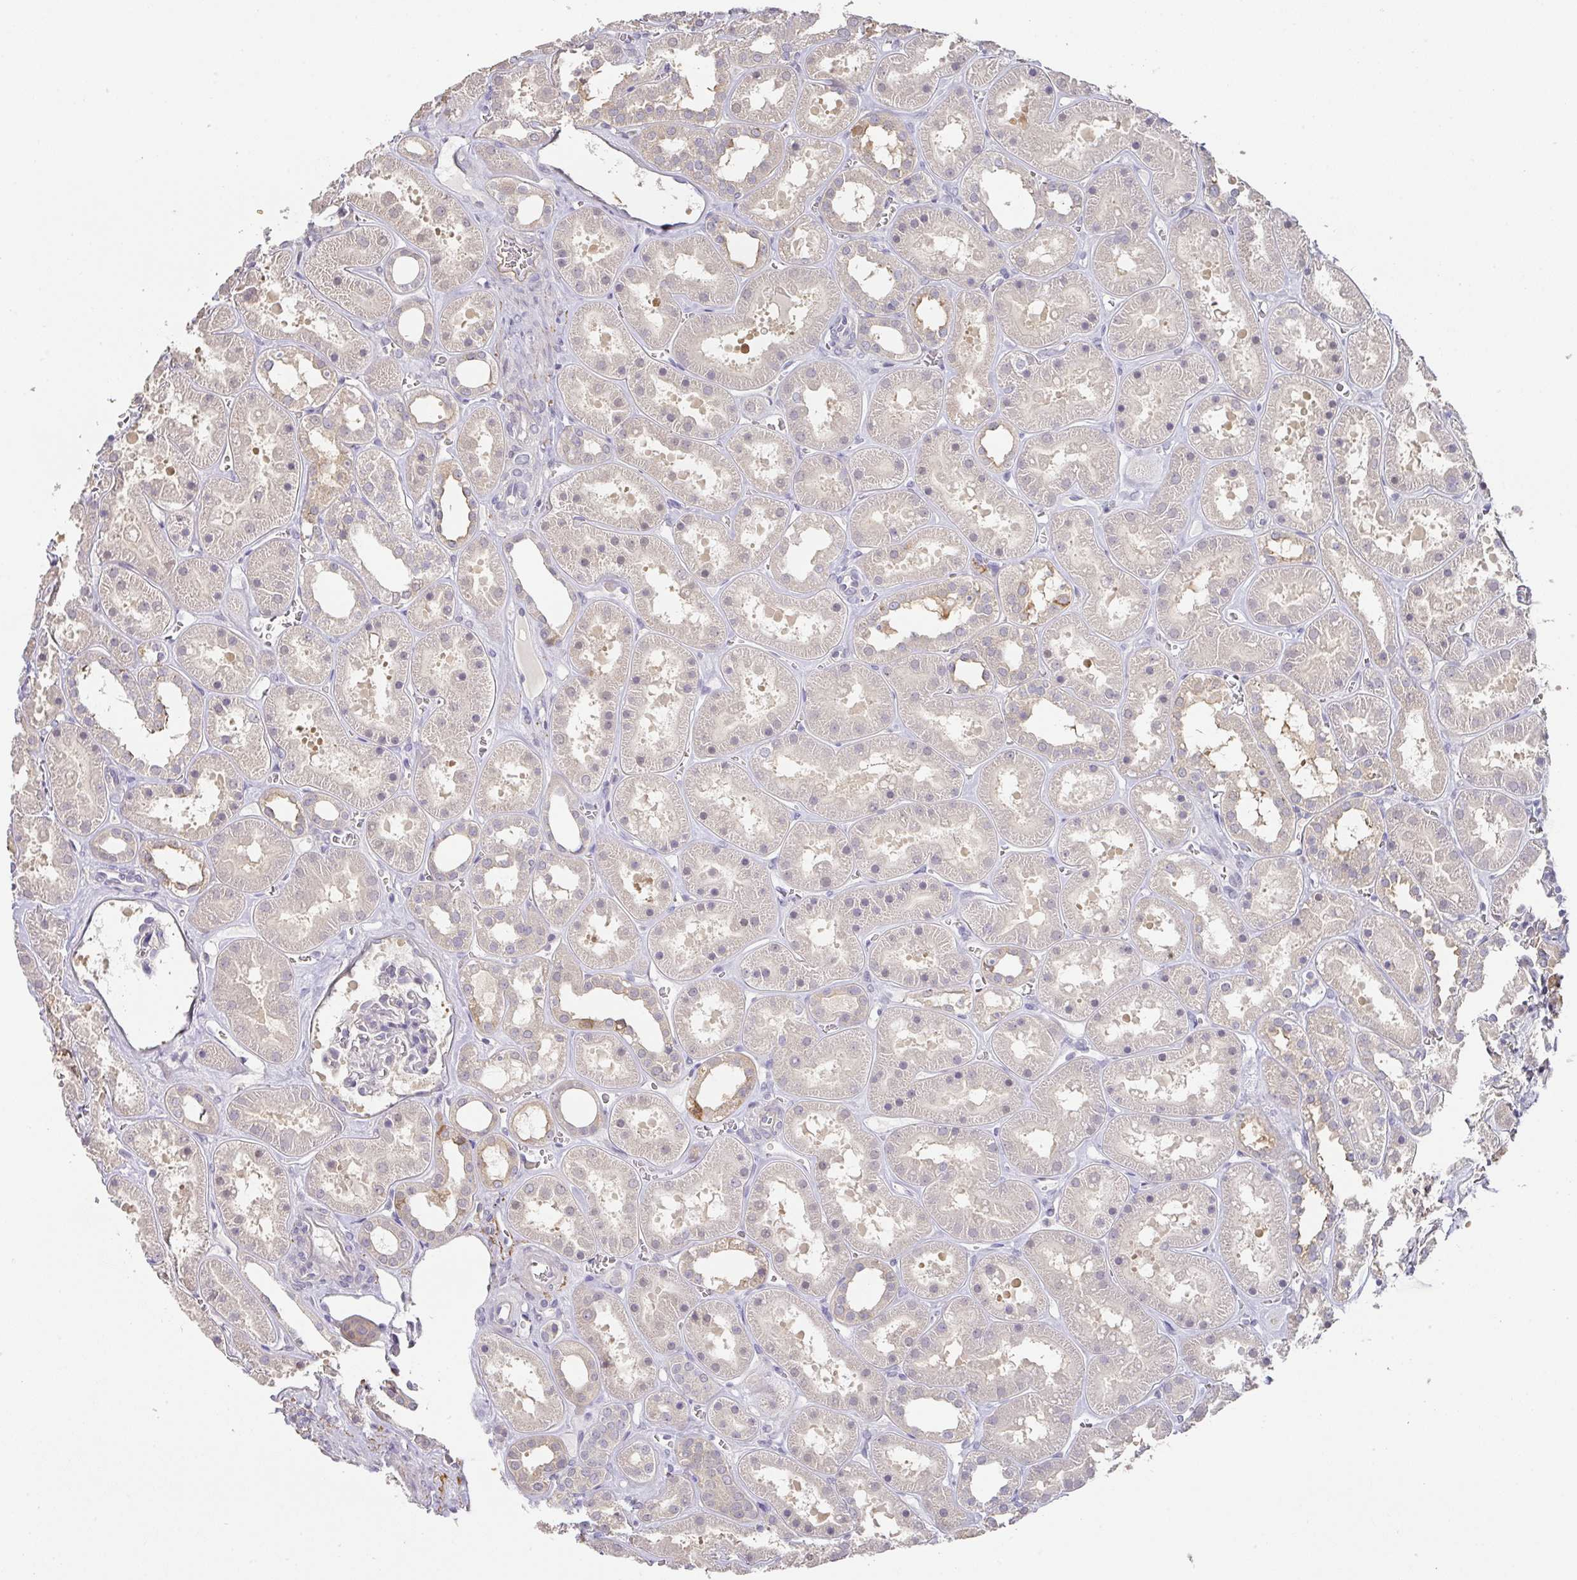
{"staining": {"intensity": "negative", "quantity": "none", "location": "none"}, "tissue": "kidney", "cell_type": "Cells in glomeruli", "image_type": "normal", "snomed": [{"axis": "morphology", "description": "Normal tissue, NOS"}, {"axis": "topography", "description": "Kidney"}], "caption": "DAB immunohistochemical staining of benign kidney exhibits no significant staining in cells in glomeruli.", "gene": "FOXN4", "patient": {"sex": "female", "age": 41}}